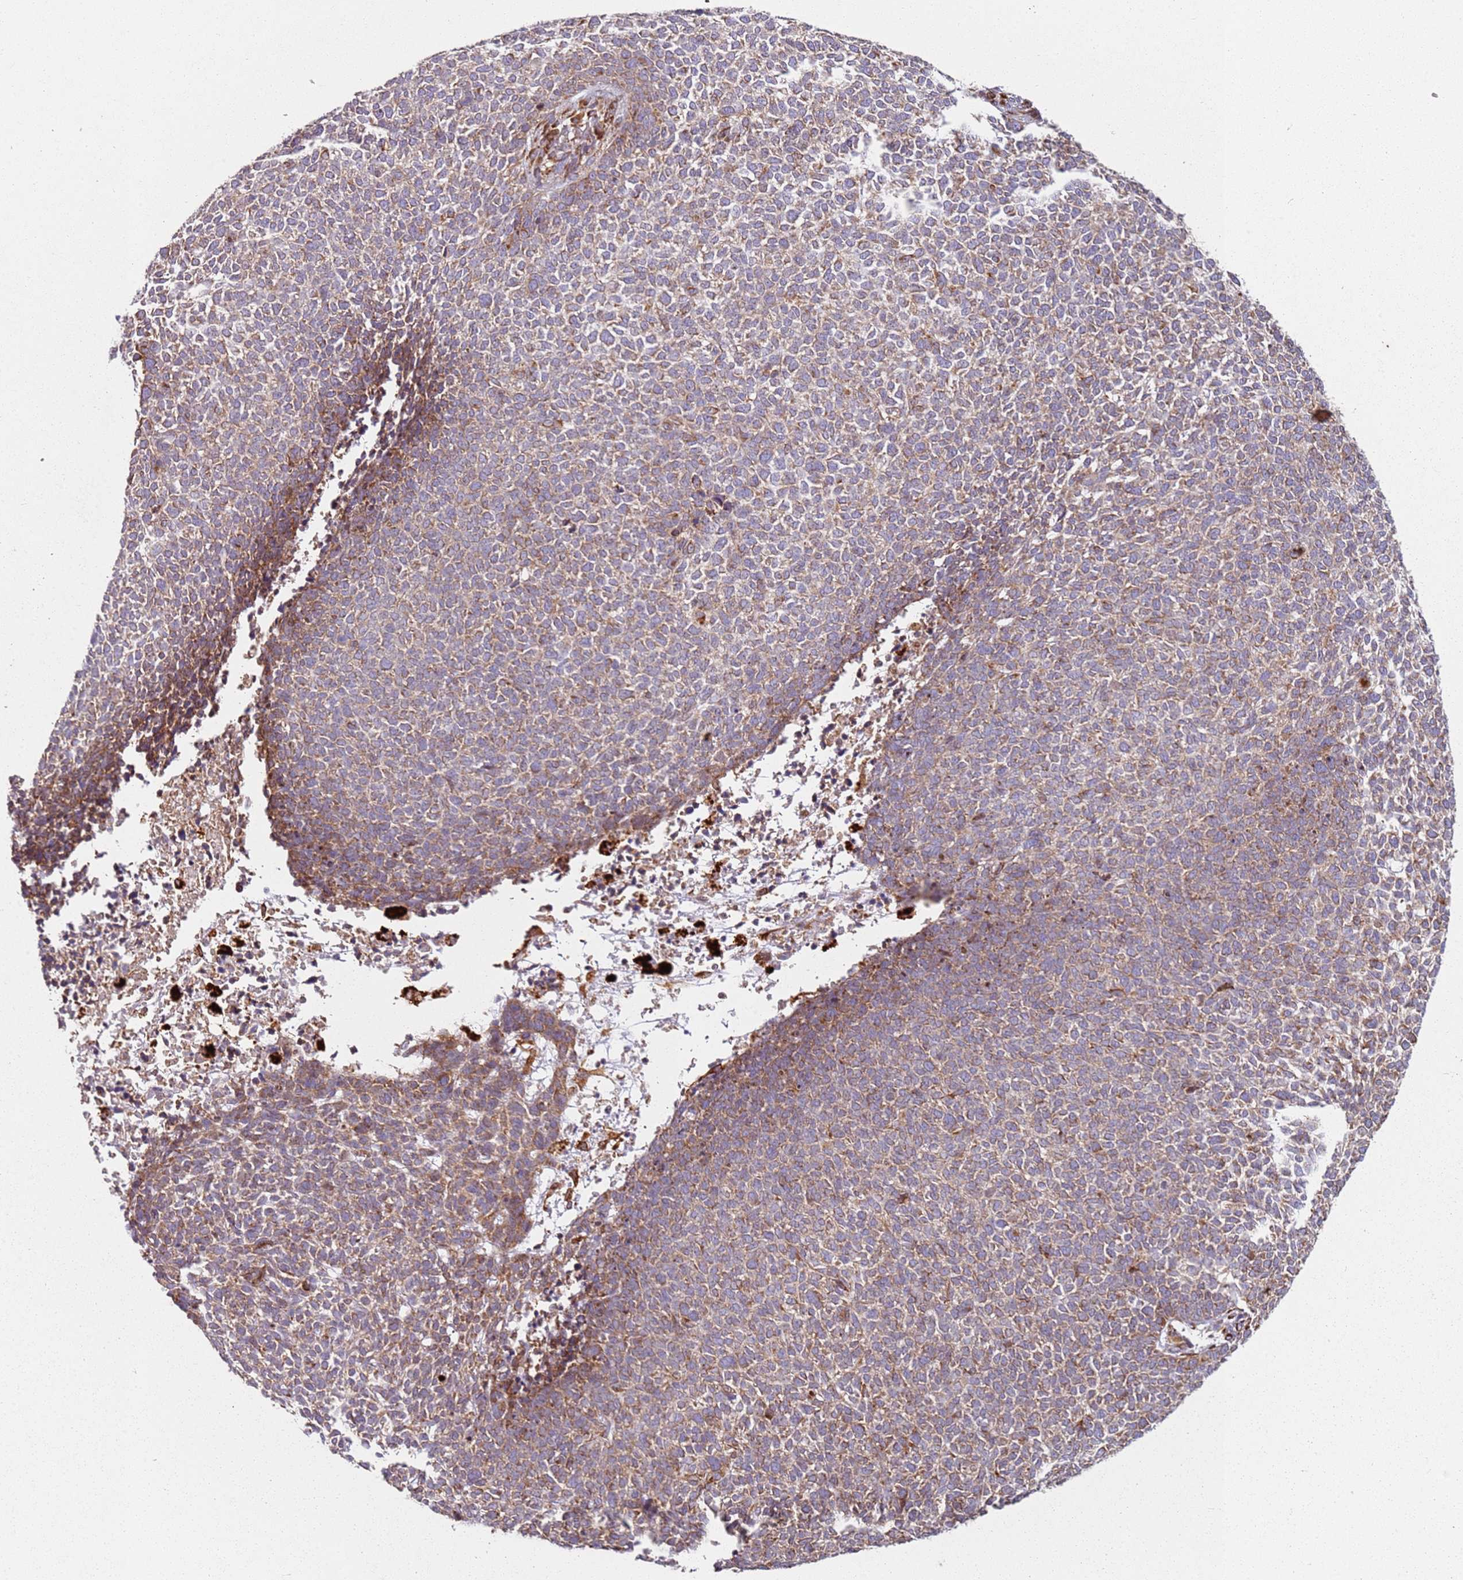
{"staining": {"intensity": "moderate", "quantity": ">75%", "location": "cytoplasmic/membranous"}, "tissue": "skin cancer", "cell_type": "Tumor cells", "image_type": "cancer", "snomed": [{"axis": "morphology", "description": "Basal cell carcinoma"}, {"axis": "topography", "description": "Skin"}], "caption": "Human skin basal cell carcinoma stained for a protein (brown) demonstrates moderate cytoplasmic/membranous positive expression in approximately >75% of tumor cells.", "gene": "ARFRP1", "patient": {"sex": "female", "age": 84}}